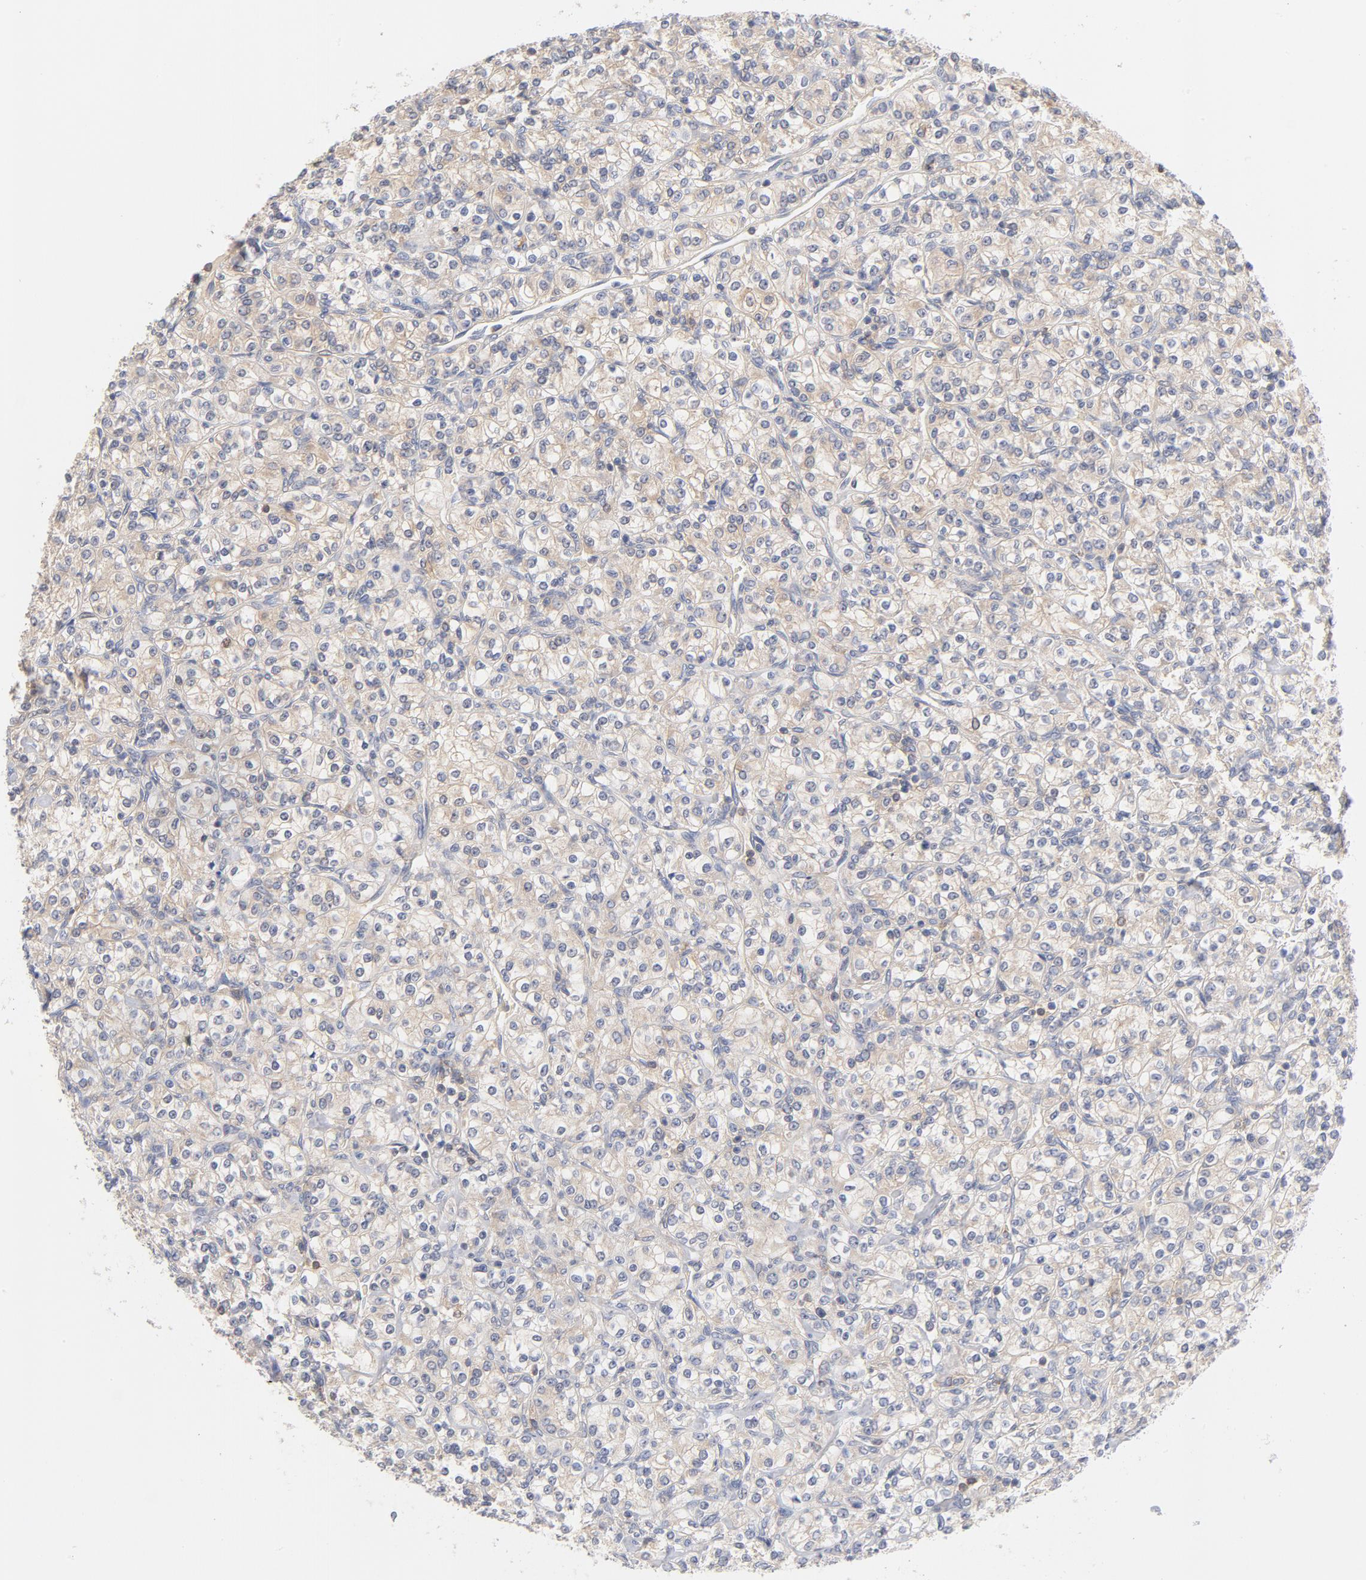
{"staining": {"intensity": "weak", "quantity": ">75%", "location": "cytoplasmic/membranous"}, "tissue": "renal cancer", "cell_type": "Tumor cells", "image_type": "cancer", "snomed": [{"axis": "morphology", "description": "Adenocarcinoma, NOS"}, {"axis": "topography", "description": "Kidney"}], "caption": "Renal cancer was stained to show a protein in brown. There is low levels of weak cytoplasmic/membranous positivity in approximately >75% of tumor cells.", "gene": "SETD3", "patient": {"sex": "male", "age": 77}}